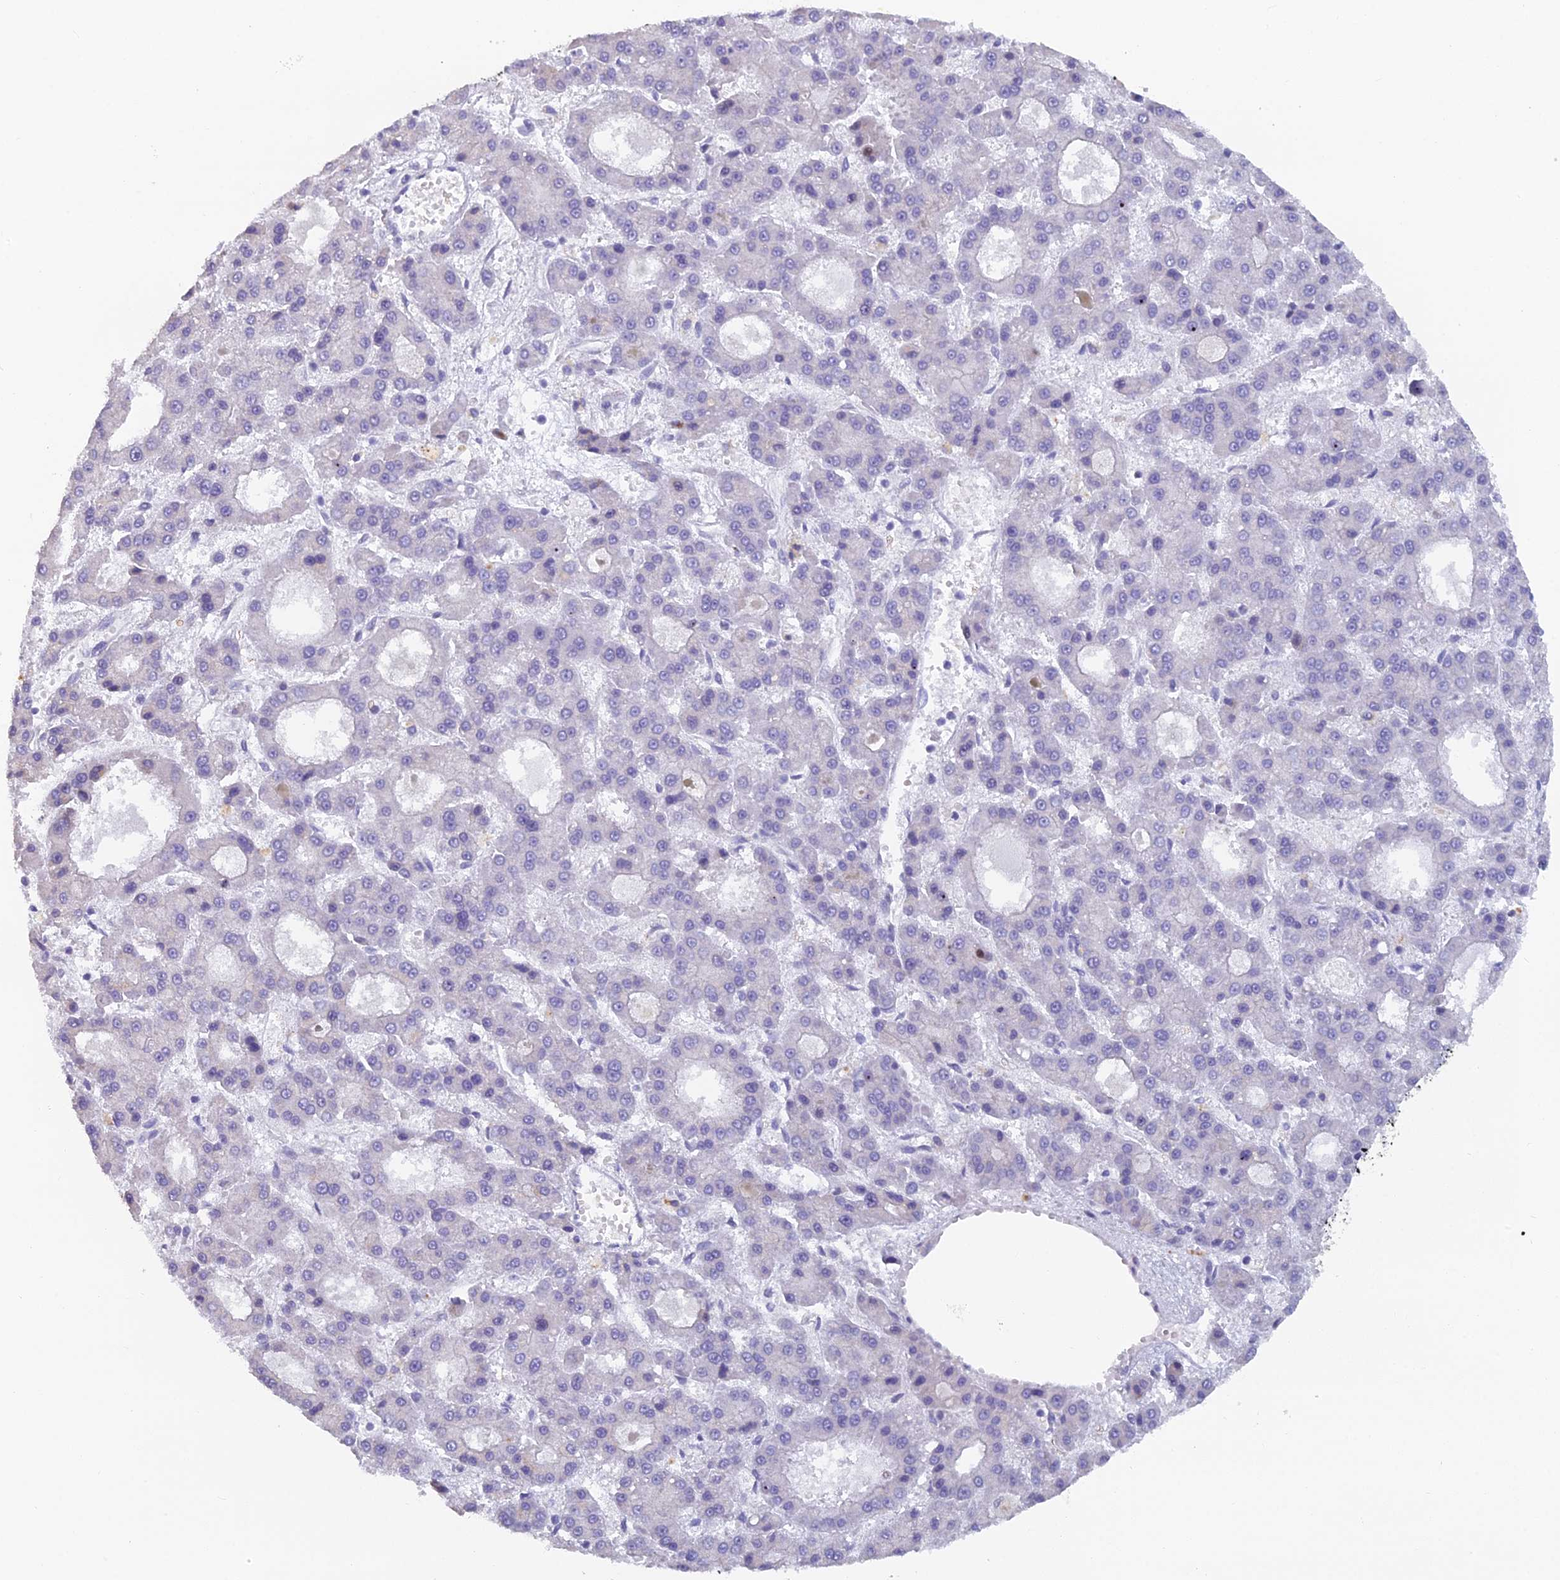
{"staining": {"intensity": "negative", "quantity": "none", "location": "none"}, "tissue": "liver cancer", "cell_type": "Tumor cells", "image_type": "cancer", "snomed": [{"axis": "morphology", "description": "Carcinoma, Hepatocellular, NOS"}, {"axis": "topography", "description": "Liver"}], "caption": "The micrograph shows no significant positivity in tumor cells of liver cancer (hepatocellular carcinoma).", "gene": "B9D2", "patient": {"sex": "male", "age": 70}}